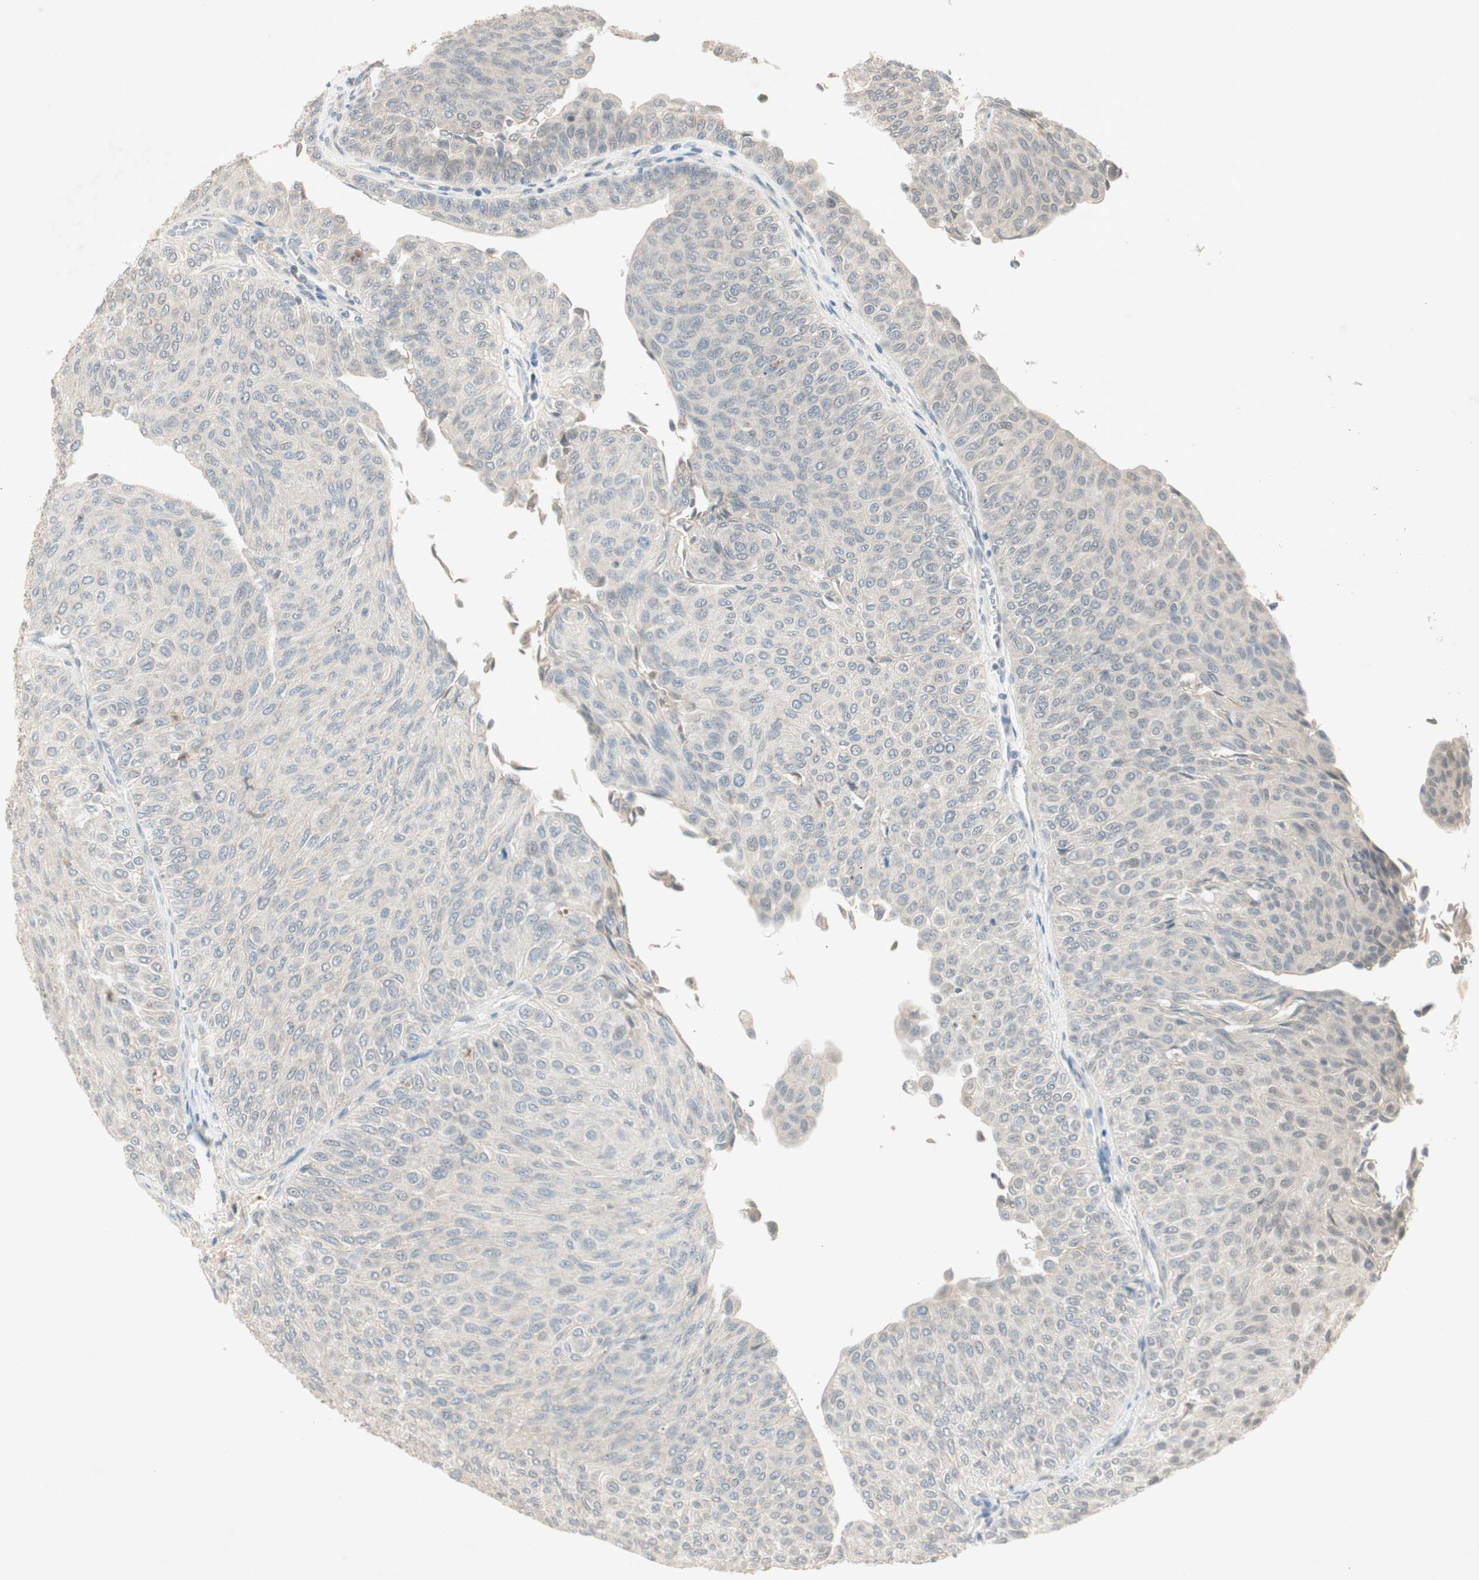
{"staining": {"intensity": "negative", "quantity": "none", "location": "none"}, "tissue": "urothelial cancer", "cell_type": "Tumor cells", "image_type": "cancer", "snomed": [{"axis": "morphology", "description": "Urothelial carcinoma, Low grade"}, {"axis": "topography", "description": "Urinary bladder"}], "caption": "Immunohistochemical staining of human low-grade urothelial carcinoma reveals no significant positivity in tumor cells. (DAB (3,3'-diaminobenzidine) immunohistochemistry (IHC), high magnification).", "gene": "RNGTT", "patient": {"sex": "male", "age": 78}}